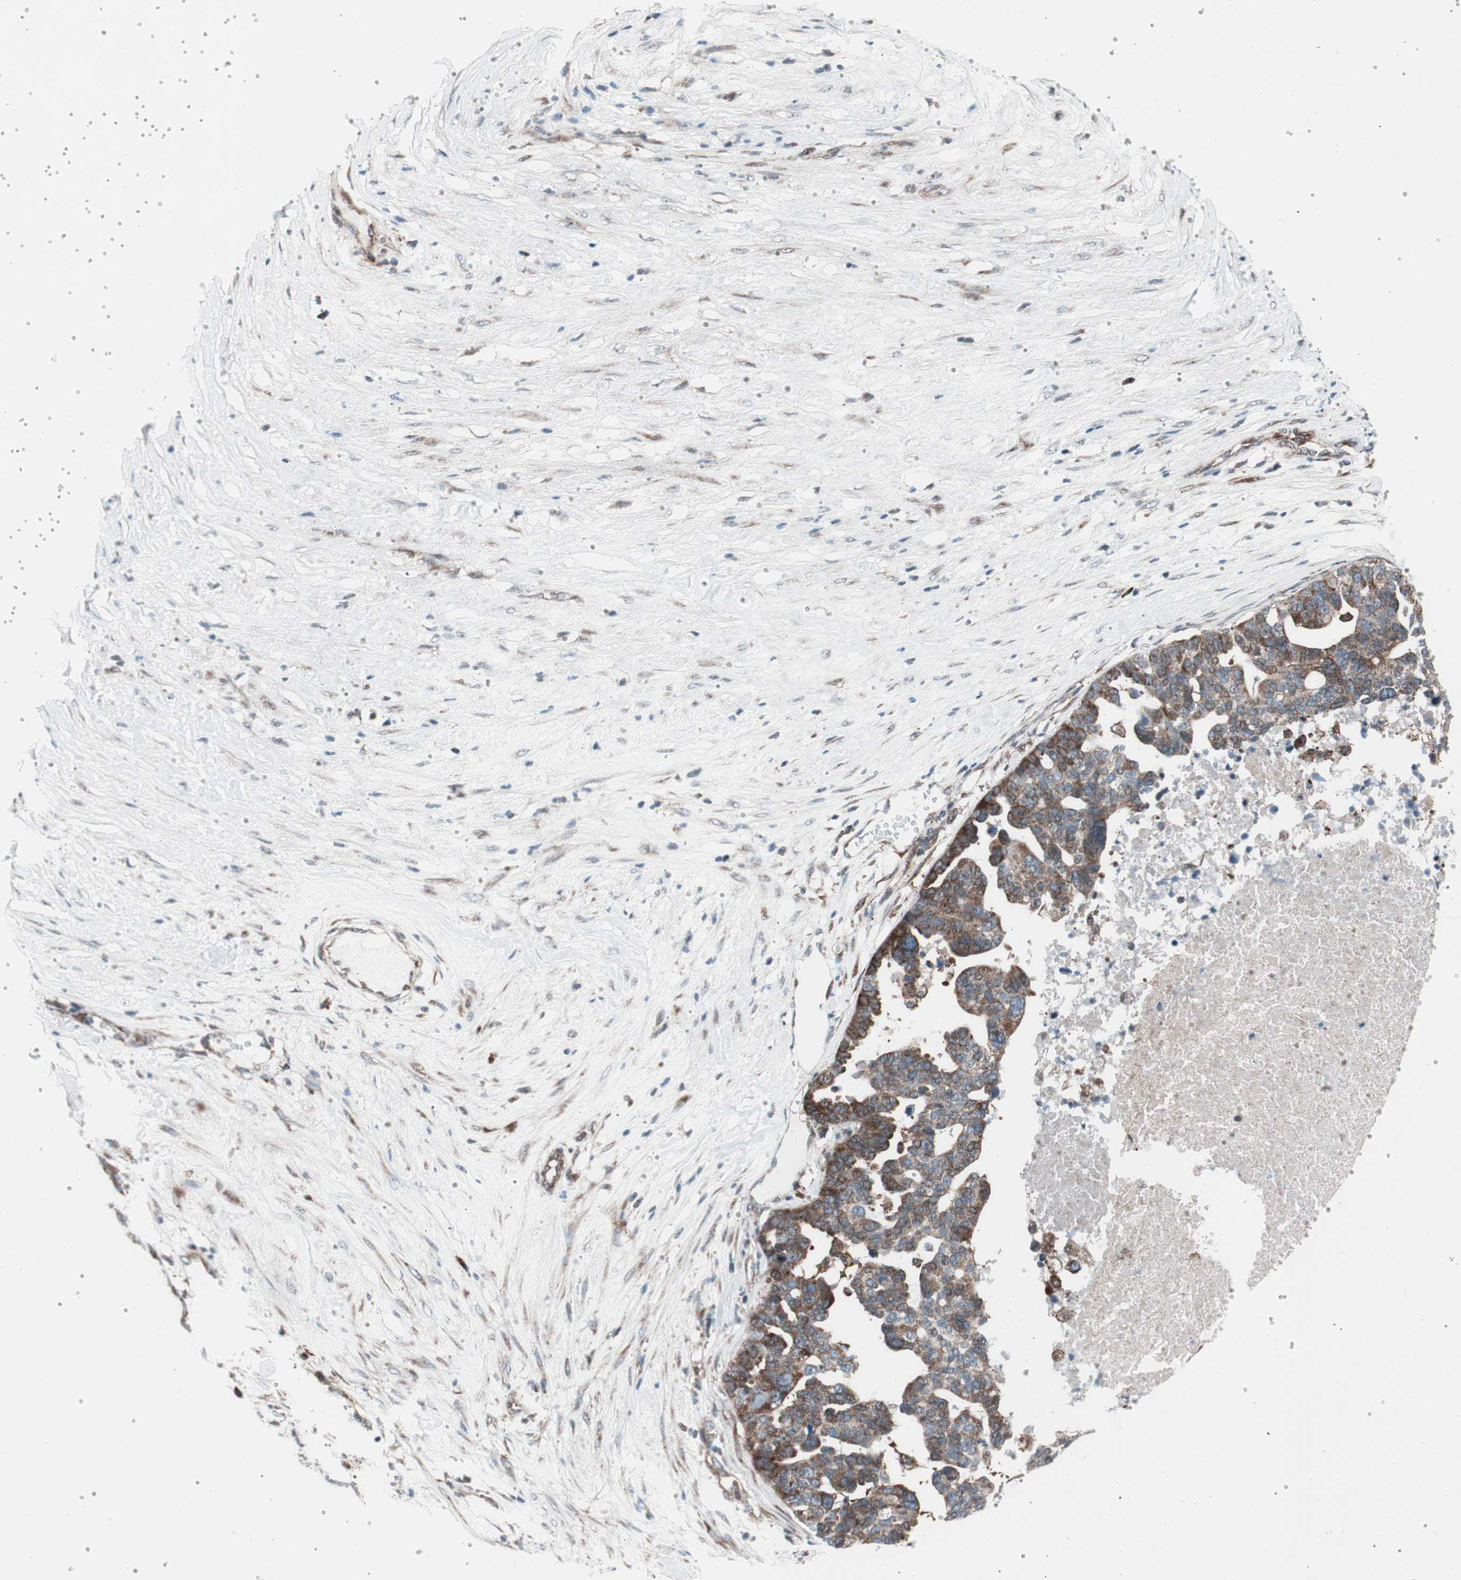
{"staining": {"intensity": "moderate", "quantity": ">75%", "location": "cytoplasmic/membranous"}, "tissue": "ovarian cancer", "cell_type": "Tumor cells", "image_type": "cancer", "snomed": [{"axis": "morphology", "description": "Cystadenocarcinoma, serous, NOS"}, {"axis": "topography", "description": "Ovary"}], "caption": "Ovarian serous cystadenocarcinoma was stained to show a protein in brown. There is medium levels of moderate cytoplasmic/membranous staining in about >75% of tumor cells.", "gene": "CCL14", "patient": {"sex": "female", "age": 59}}